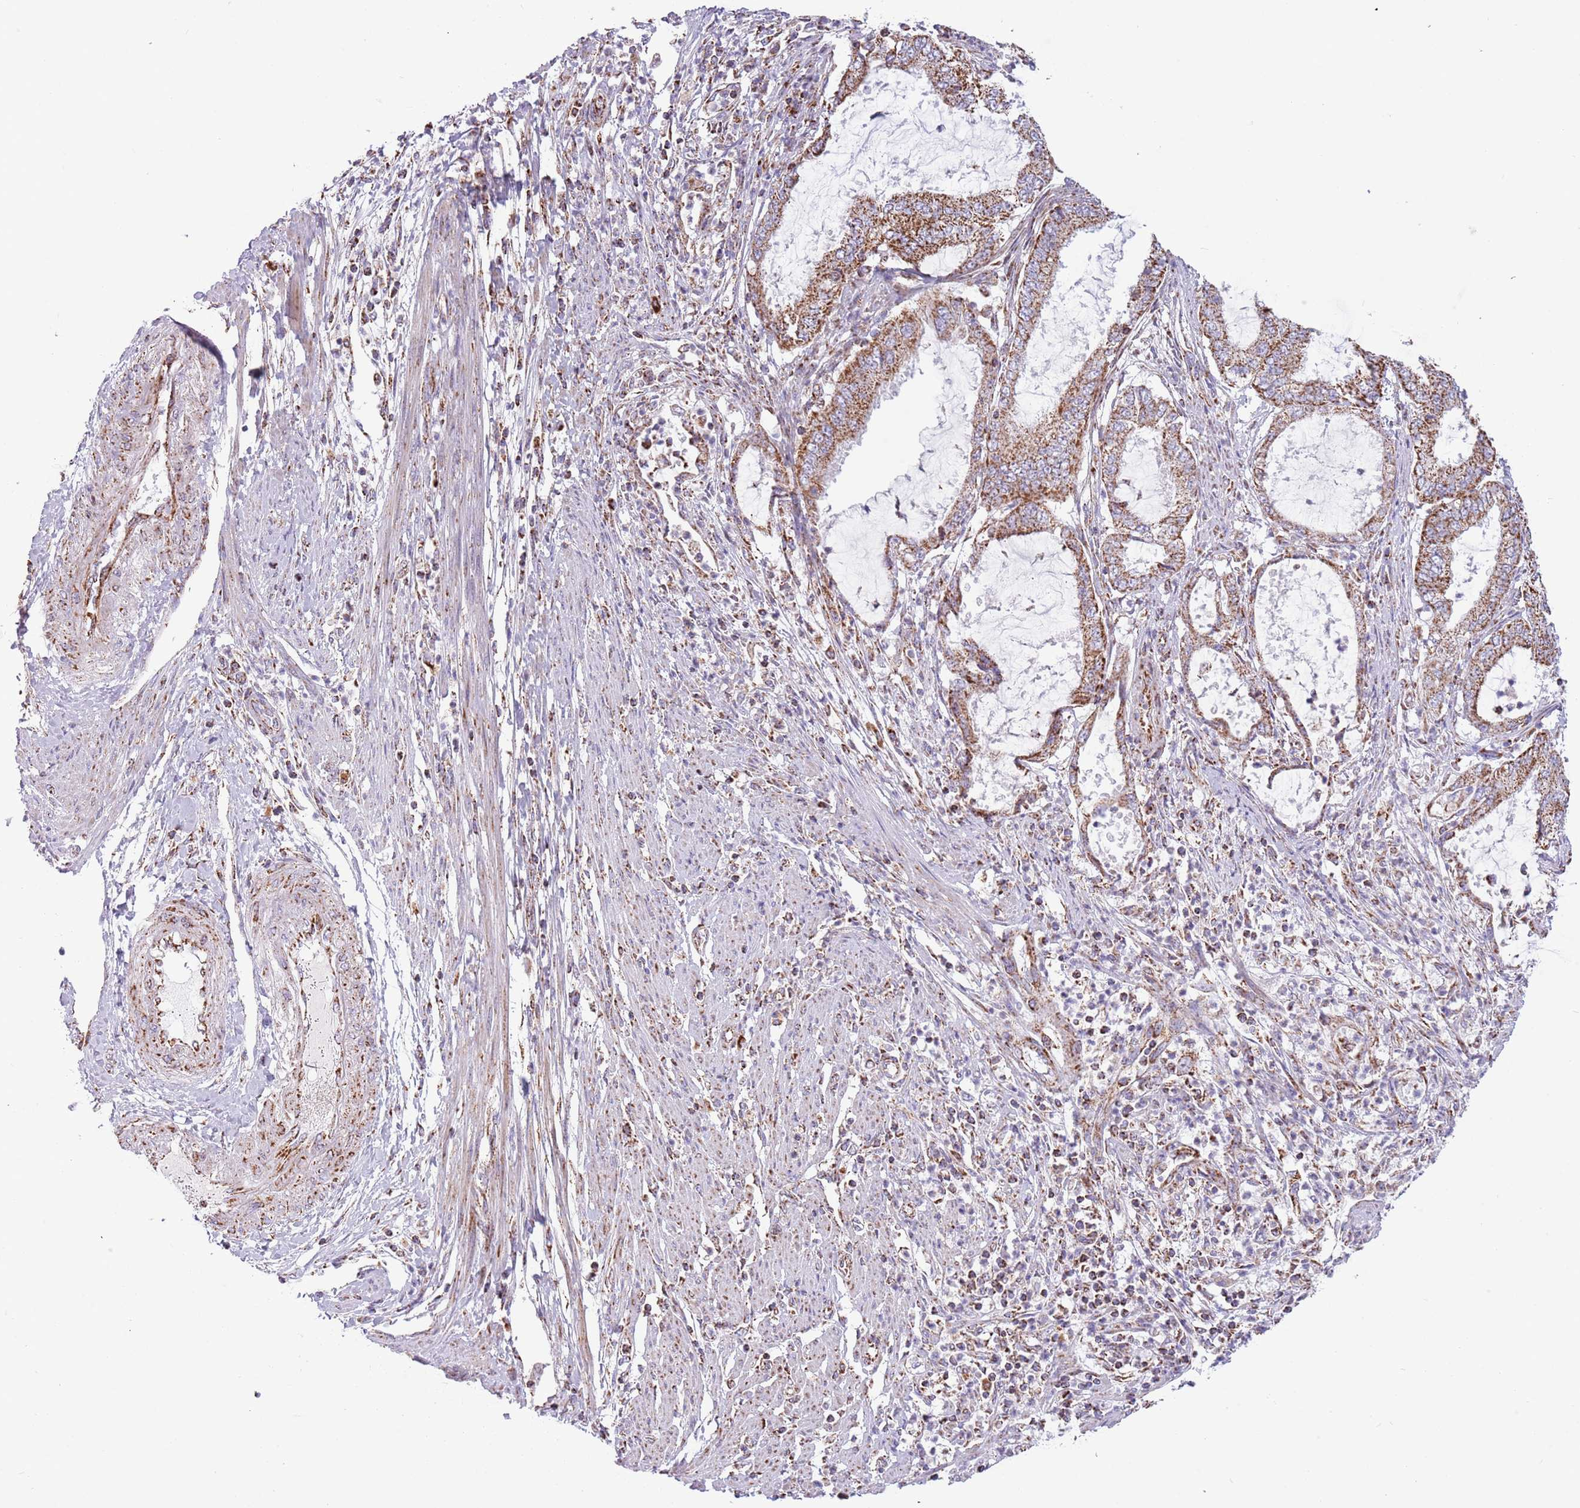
{"staining": {"intensity": "moderate", "quantity": ">75%", "location": "cytoplasmic/membranous"}, "tissue": "endometrial cancer", "cell_type": "Tumor cells", "image_type": "cancer", "snomed": [{"axis": "morphology", "description": "Adenocarcinoma, NOS"}, {"axis": "topography", "description": "Endometrium"}], "caption": "Endometrial adenocarcinoma stained for a protein (brown) reveals moderate cytoplasmic/membranous positive expression in about >75% of tumor cells.", "gene": "LHX6", "patient": {"sex": "female", "age": 51}}